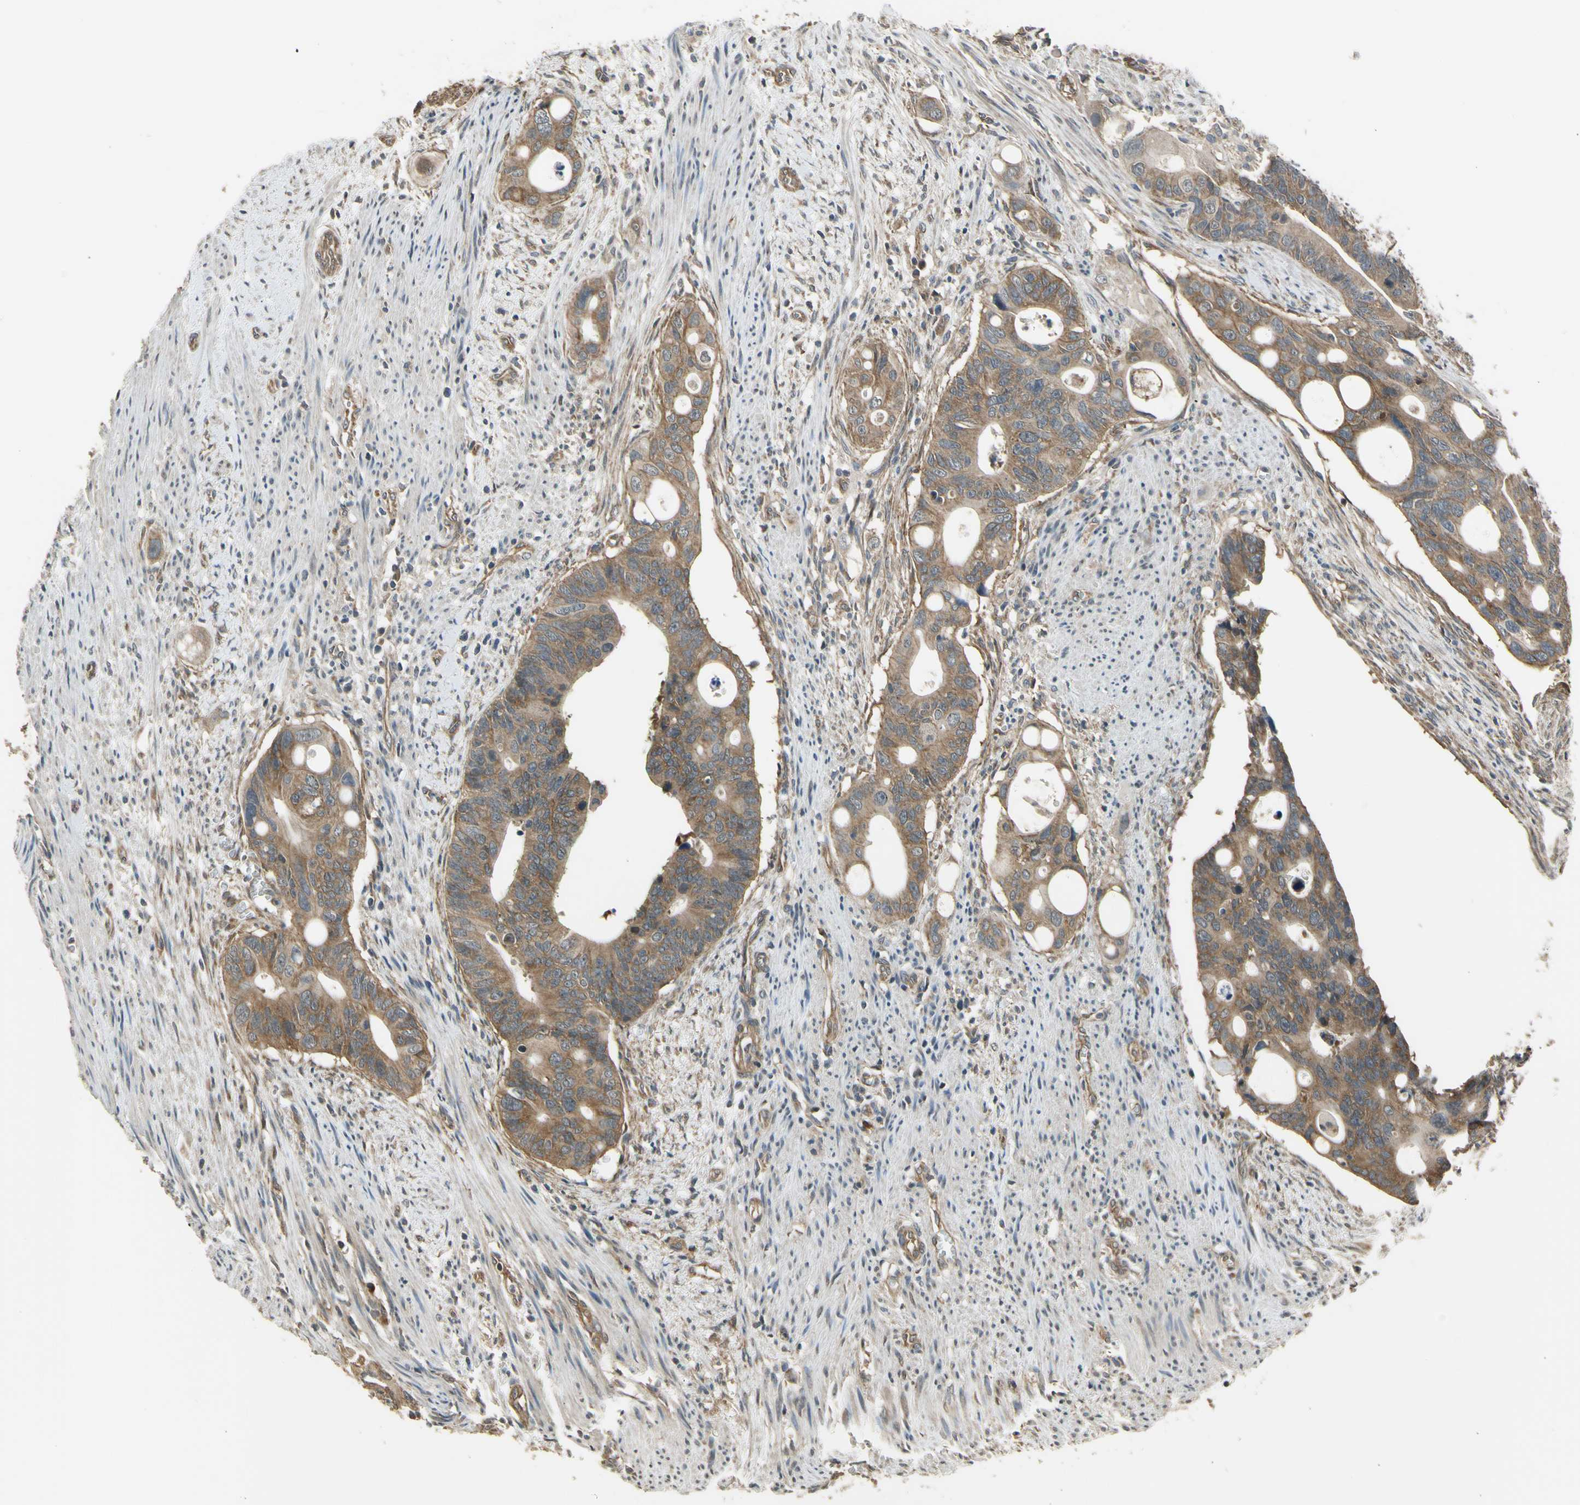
{"staining": {"intensity": "moderate", "quantity": ">75%", "location": "cytoplasmic/membranous"}, "tissue": "colorectal cancer", "cell_type": "Tumor cells", "image_type": "cancer", "snomed": [{"axis": "morphology", "description": "Adenocarcinoma, NOS"}, {"axis": "topography", "description": "Colon"}], "caption": "Colorectal cancer stained with immunohistochemistry shows moderate cytoplasmic/membranous positivity in approximately >75% of tumor cells.", "gene": "EFNB2", "patient": {"sex": "female", "age": 57}}